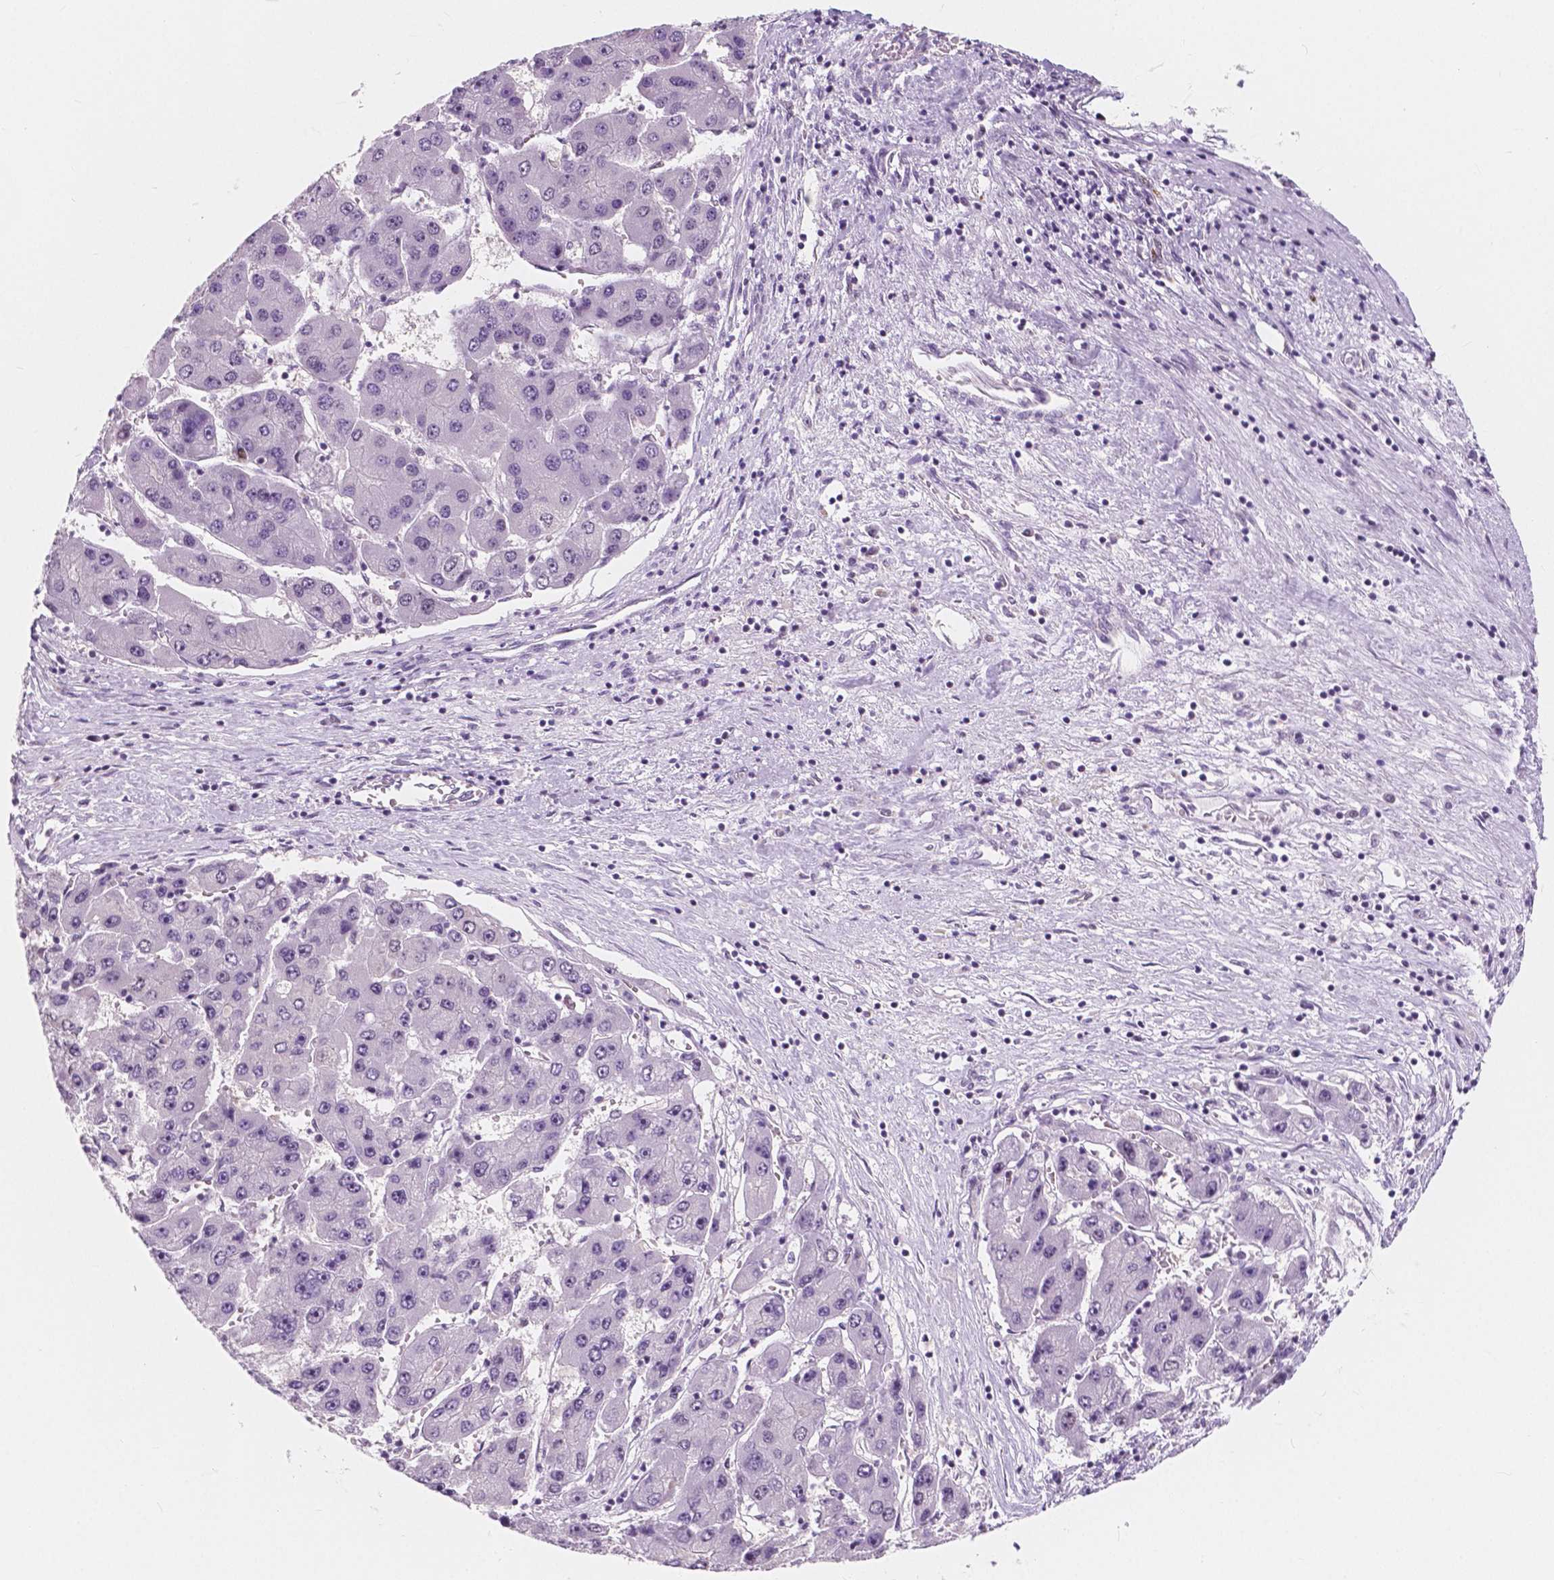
{"staining": {"intensity": "negative", "quantity": "none", "location": "none"}, "tissue": "liver cancer", "cell_type": "Tumor cells", "image_type": "cancer", "snomed": [{"axis": "morphology", "description": "Carcinoma, Hepatocellular, NOS"}, {"axis": "topography", "description": "Liver"}], "caption": "IHC histopathology image of hepatocellular carcinoma (liver) stained for a protein (brown), which reveals no staining in tumor cells.", "gene": "NOLC1", "patient": {"sex": "female", "age": 61}}